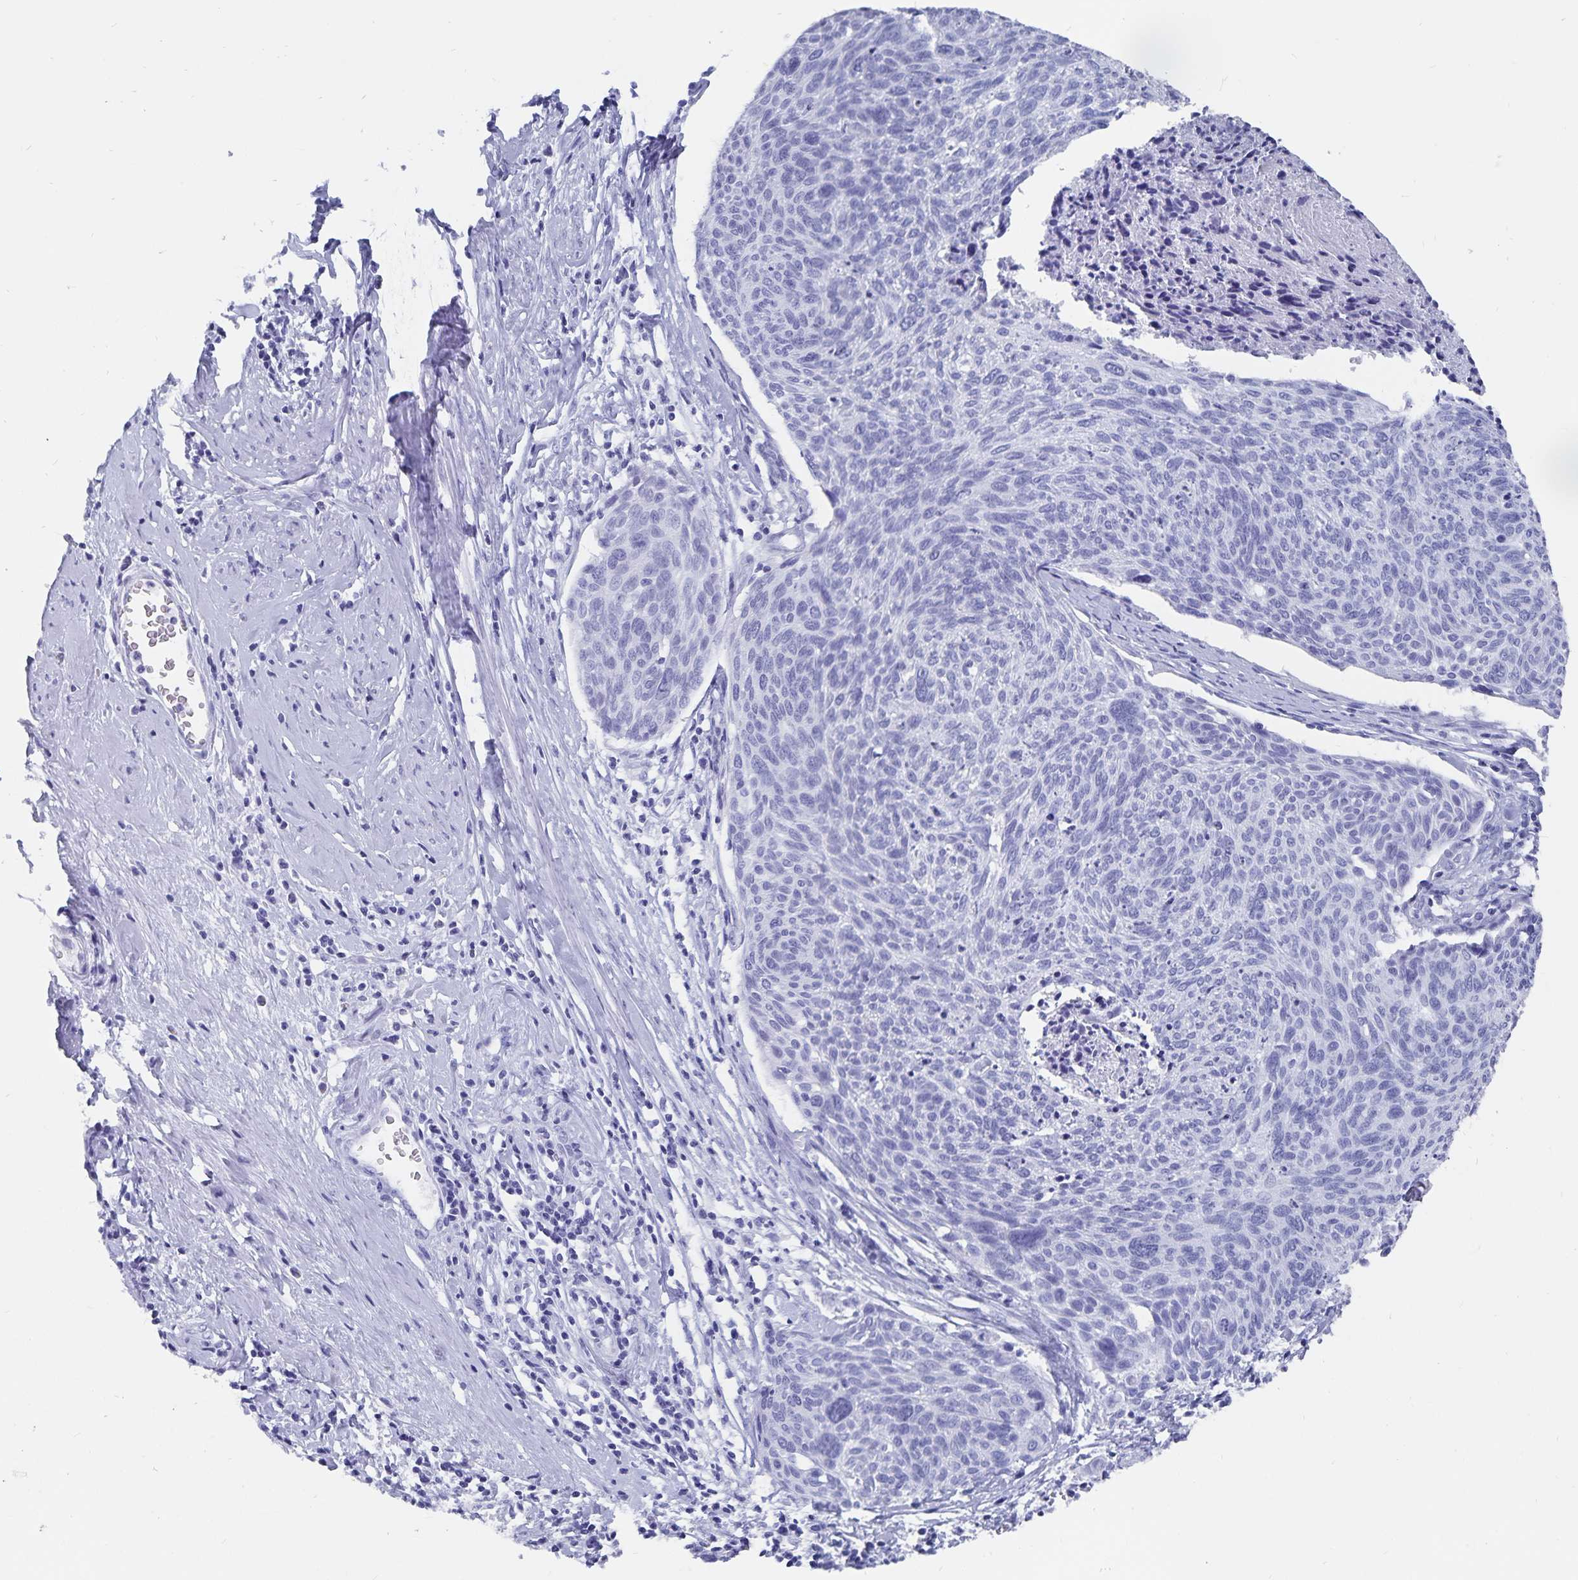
{"staining": {"intensity": "negative", "quantity": "none", "location": "none"}, "tissue": "cervical cancer", "cell_type": "Tumor cells", "image_type": "cancer", "snomed": [{"axis": "morphology", "description": "Squamous cell carcinoma, NOS"}, {"axis": "topography", "description": "Cervix"}], "caption": "Immunohistochemistry photomicrograph of neoplastic tissue: cervical cancer stained with DAB displays no significant protein positivity in tumor cells.", "gene": "ADH1A", "patient": {"sex": "female", "age": 49}}